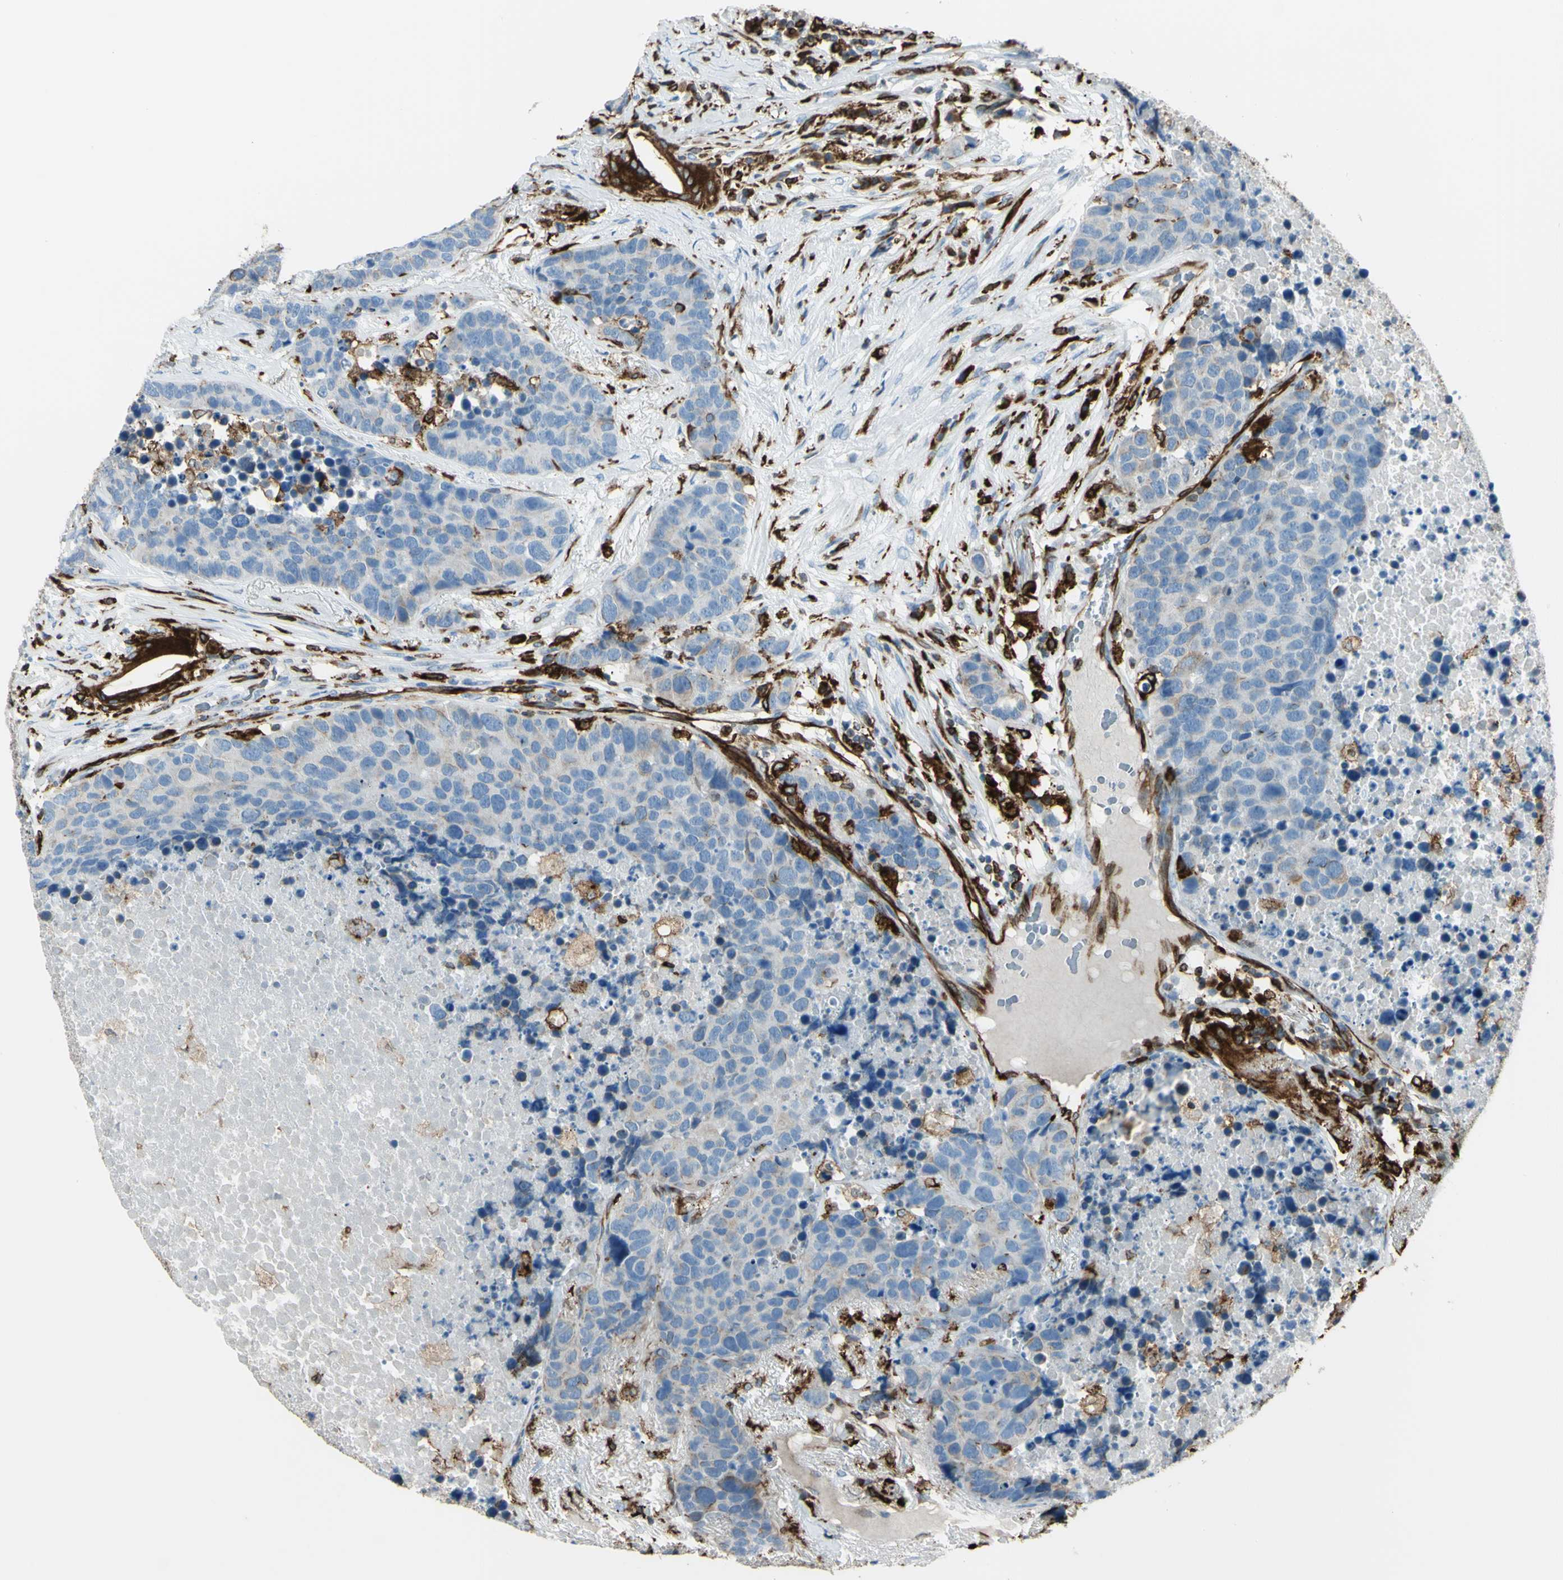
{"staining": {"intensity": "weak", "quantity": "25%-75%", "location": "cytoplasmic/membranous"}, "tissue": "carcinoid", "cell_type": "Tumor cells", "image_type": "cancer", "snomed": [{"axis": "morphology", "description": "Carcinoid, malignant, NOS"}, {"axis": "topography", "description": "Lung"}], "caption": "A low amount of weak cytoplasmic/membranous staining is identified in about 25%-75% of tumor cells in carcinoid tissue. Using DAB (brown) and hematoxylin (blue) stains, captured at high magnification using brightfield microscopy.", "gene": "CD74", "patient": {"sex": "male", "age": 60}}